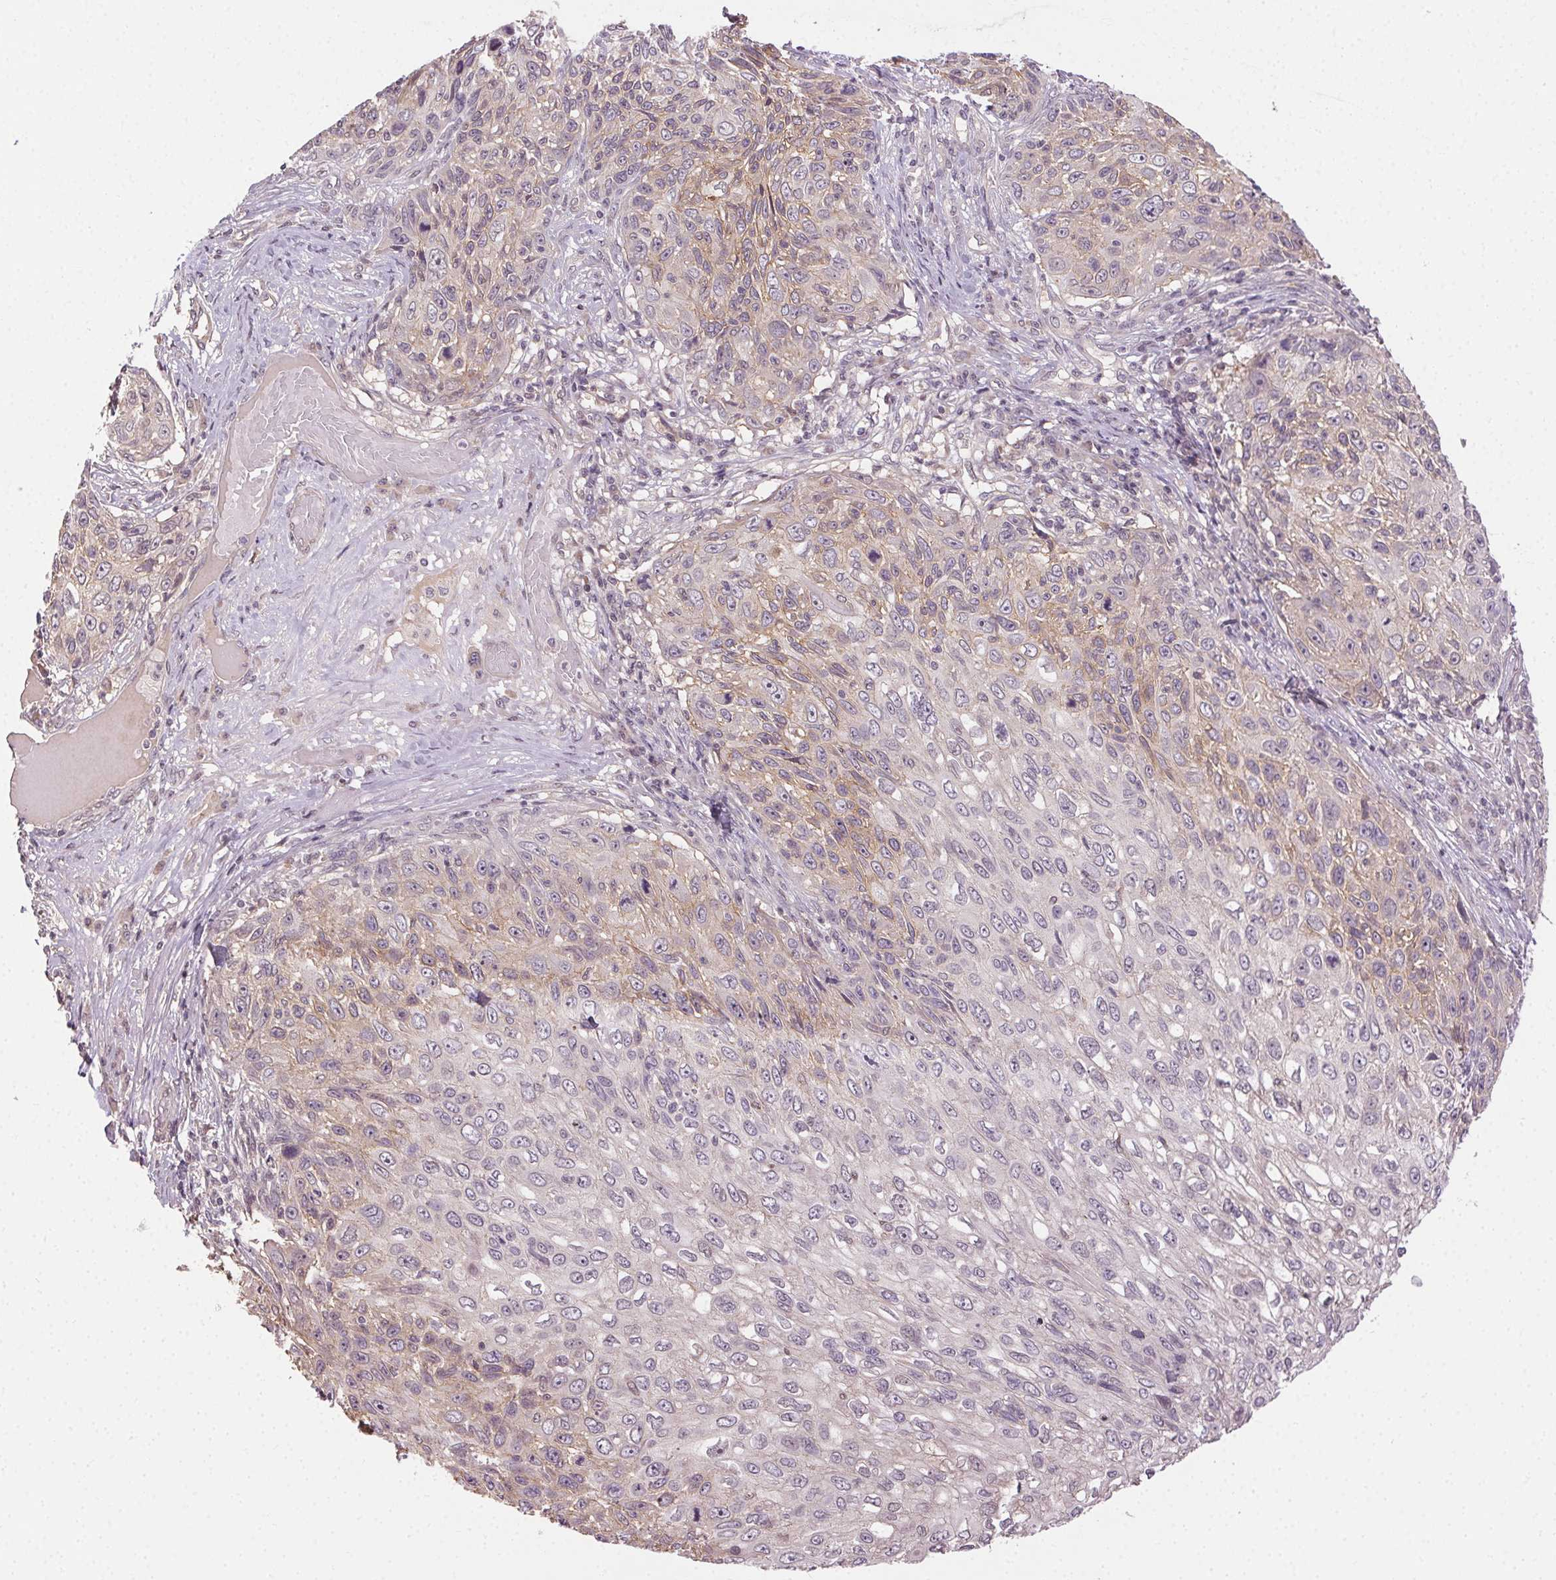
{"staining": {"intensity": "weak", "quantity": "<25%", "location": "cytoplasmic/membranous"}, "tissue": "skin cancer", "cell_type": "Tumor cells", "image_type": "cancer", "snomed": [{"axis": "morphology", "description": "Squamous cell carcinoma, NOS"}, {"axis": "topography", "description": "Skin"}], "caption": "High magnification brightfield microscopy of skin cancer stained with DAB (brown) and counterstained with hematoxylin (blue): tumor cells show no significant staining.", "gene": "ATP1B3", "patient": {"sex": "male", "age": 92}}